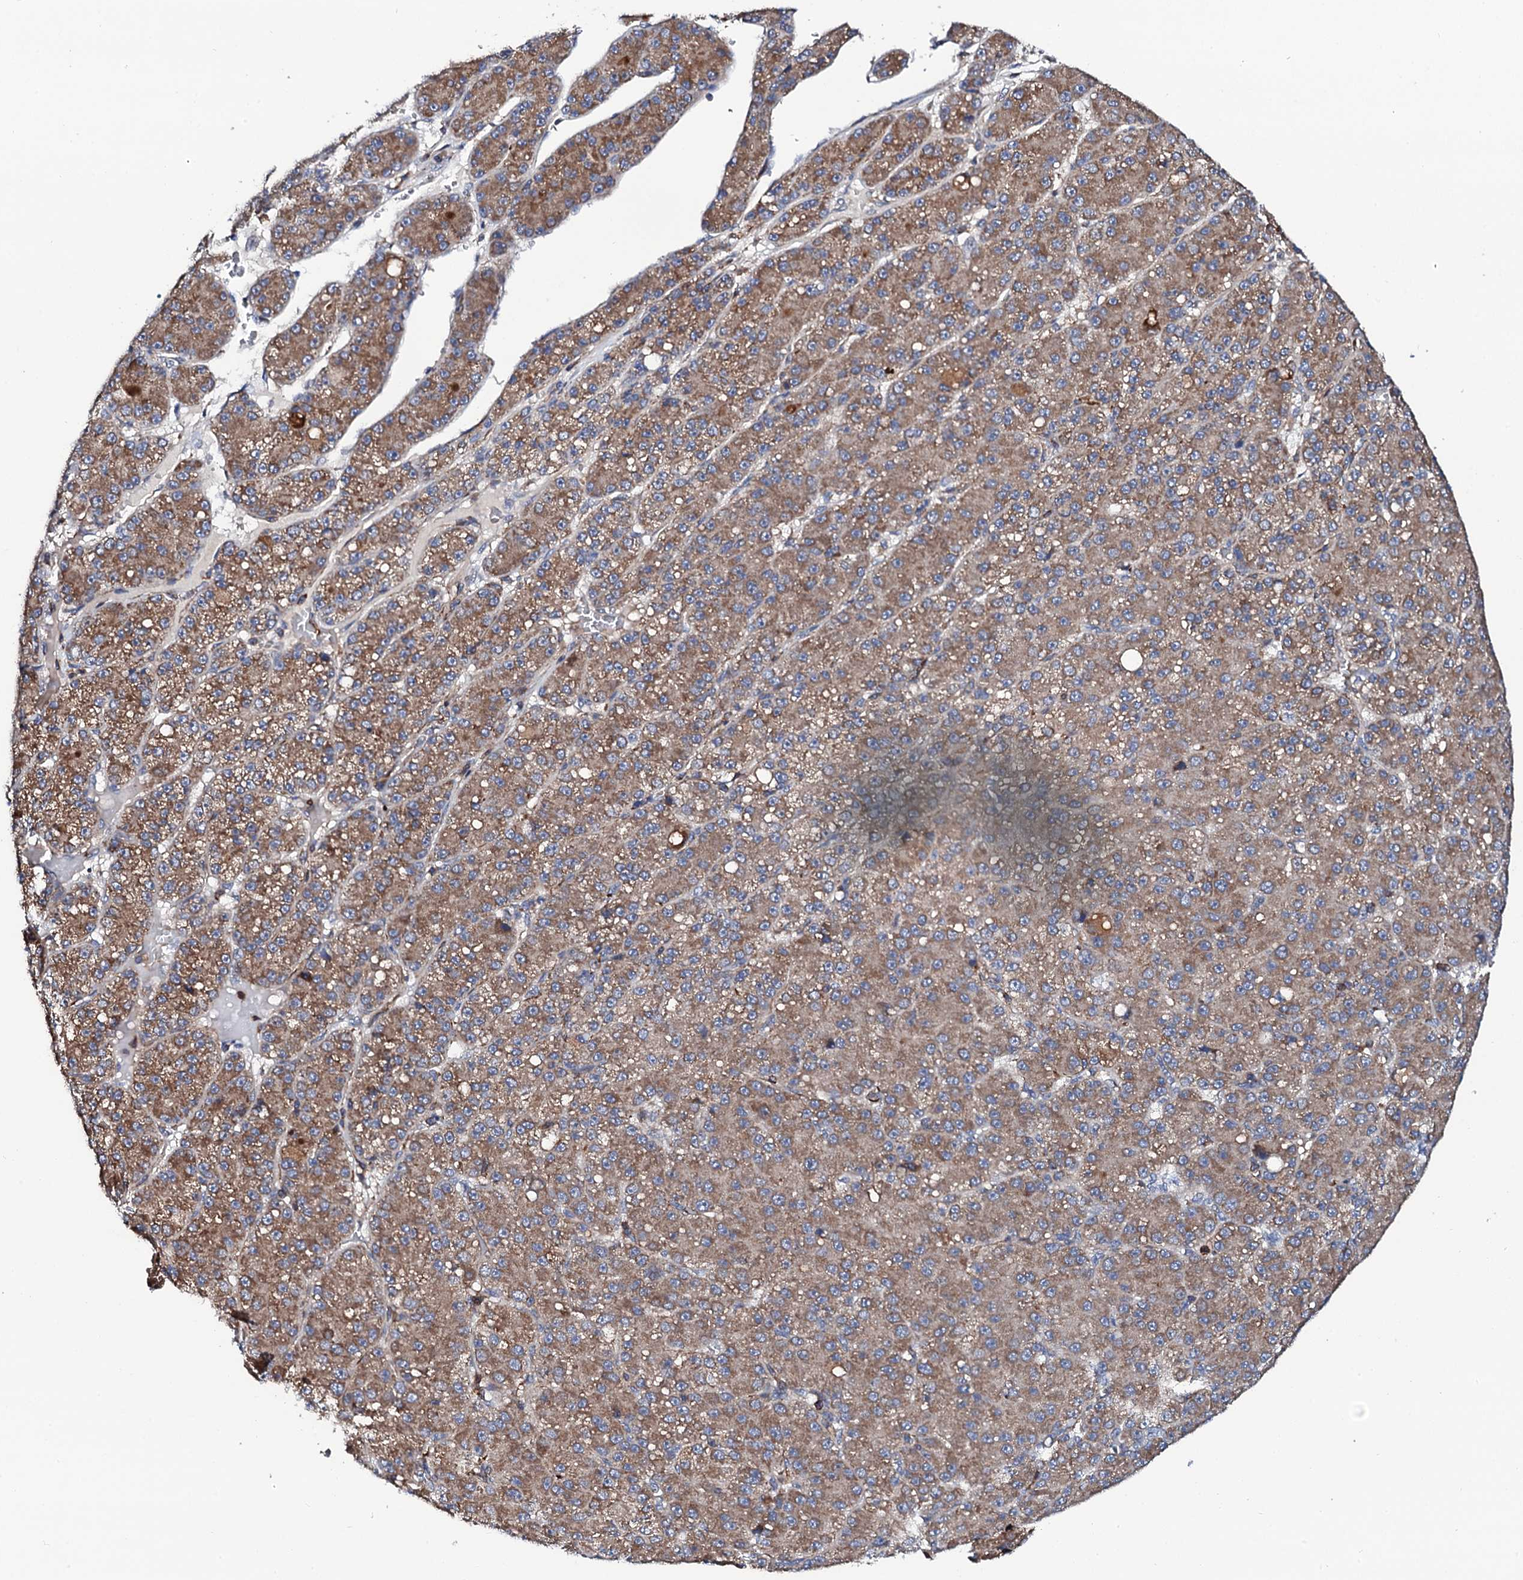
{"staining": {"intensity": "moderate", "quantity": ">75%", "location": "cytoplasmic/membranous"}, "tissue": "liver cancer", "cell_type": "Tumor cells", "image_type": "cancer", "snomed": [{"axis": "morphology", "description": "Carcinoma, Hepatocellular, NOS"}, {"axis": "topography", "description": "Liver"}], "caption": "Hepatocellular carcinoma (liver) stained with a protein marker reveals moderate staining in tumor cells.", "gene": "COG4", "patient": {"sex": "male", "age": 67}}